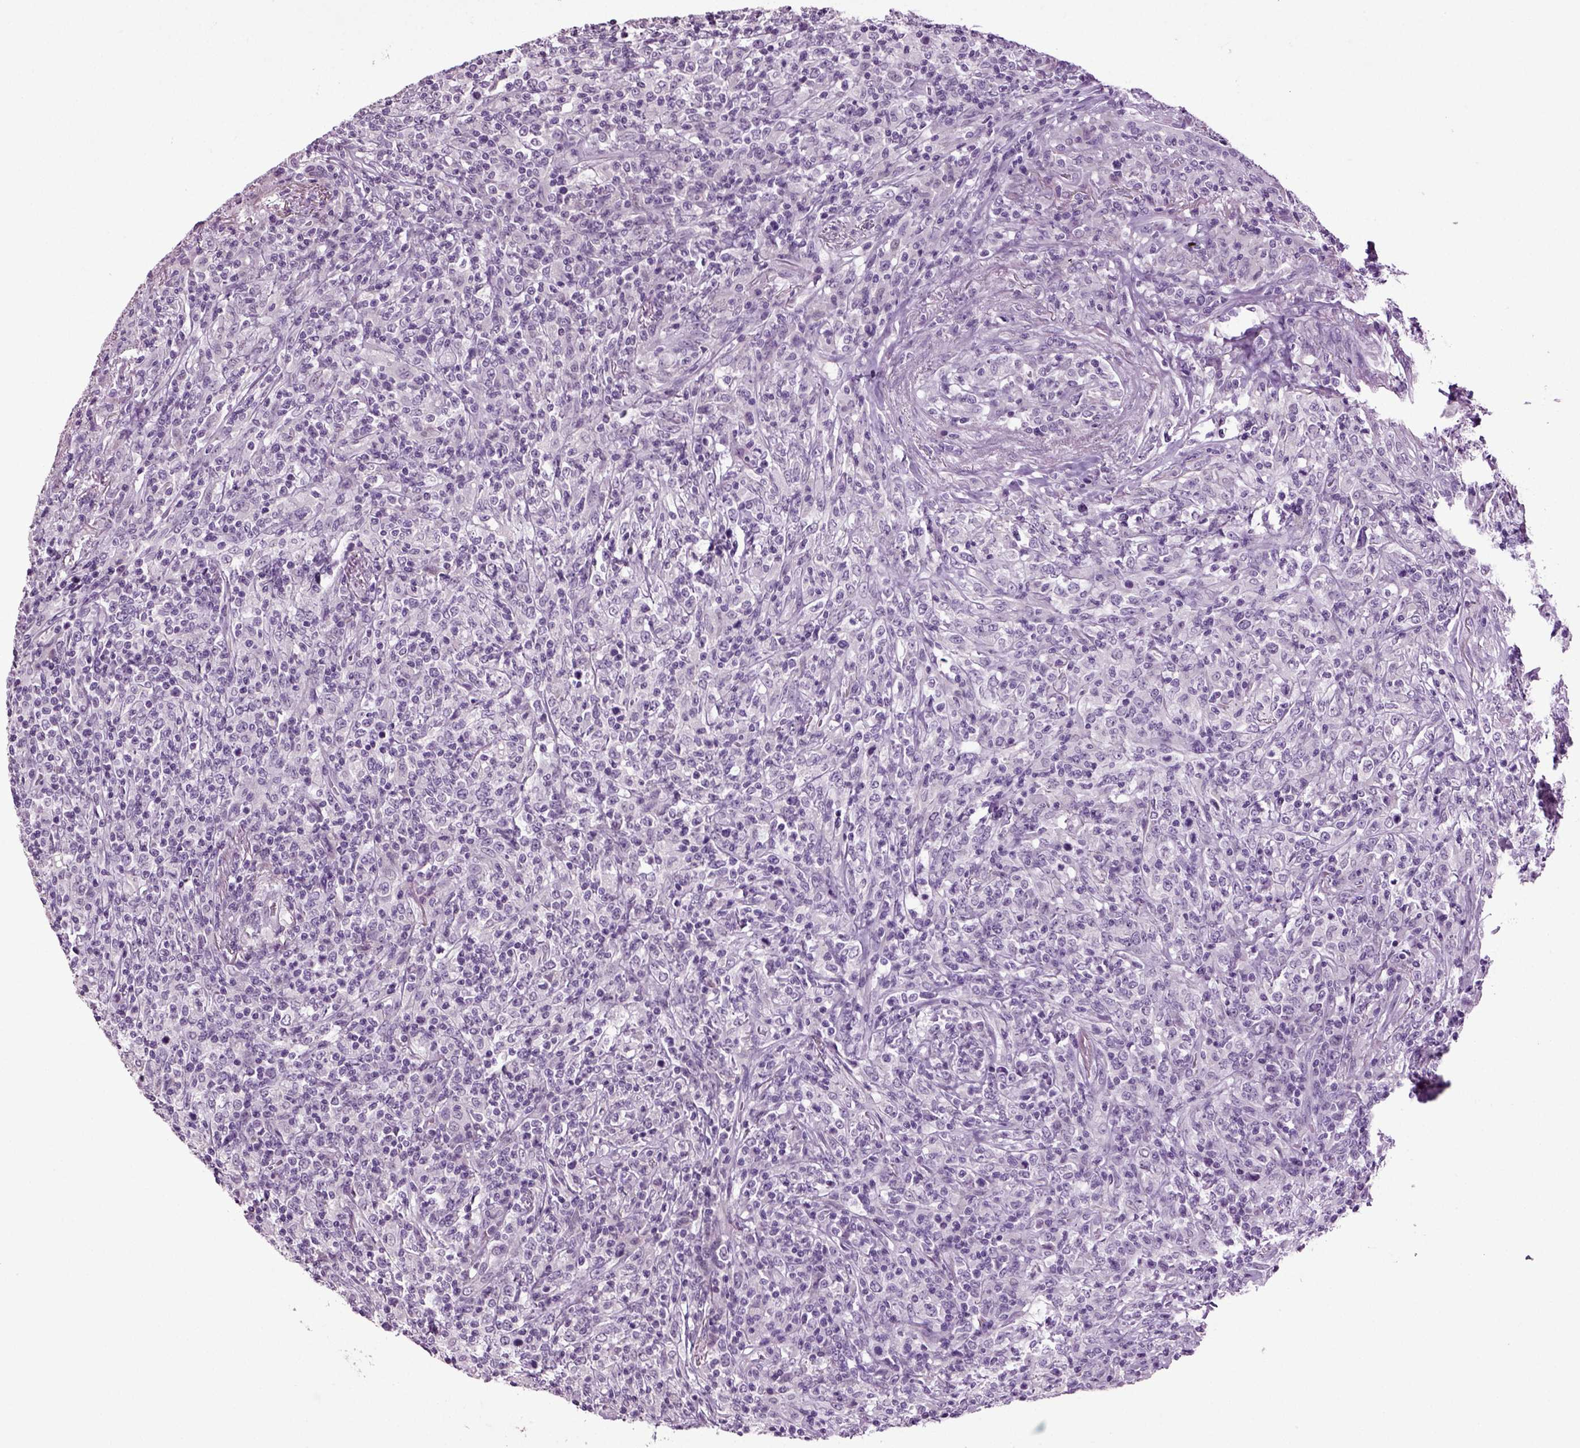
{"staining": {"intensity": "negative", "quantity": "none", "location": "none"}, "tissue": "lymphoma", "cell_type": "Tumor cells", "image_type": "cancer", "snomed": [{"axis": "morphology", "description": "Malignant lymphoma, non-Hodgkin's type, High grade"}, {"axis": "topography", "description": "Lung"}], "caption": "IHC of lymphoma displays no staining in tumor cells. Nuclei are stained in blue.", "gene": "SLC17A6", "patient": {"sex": "male", "age": 79}}